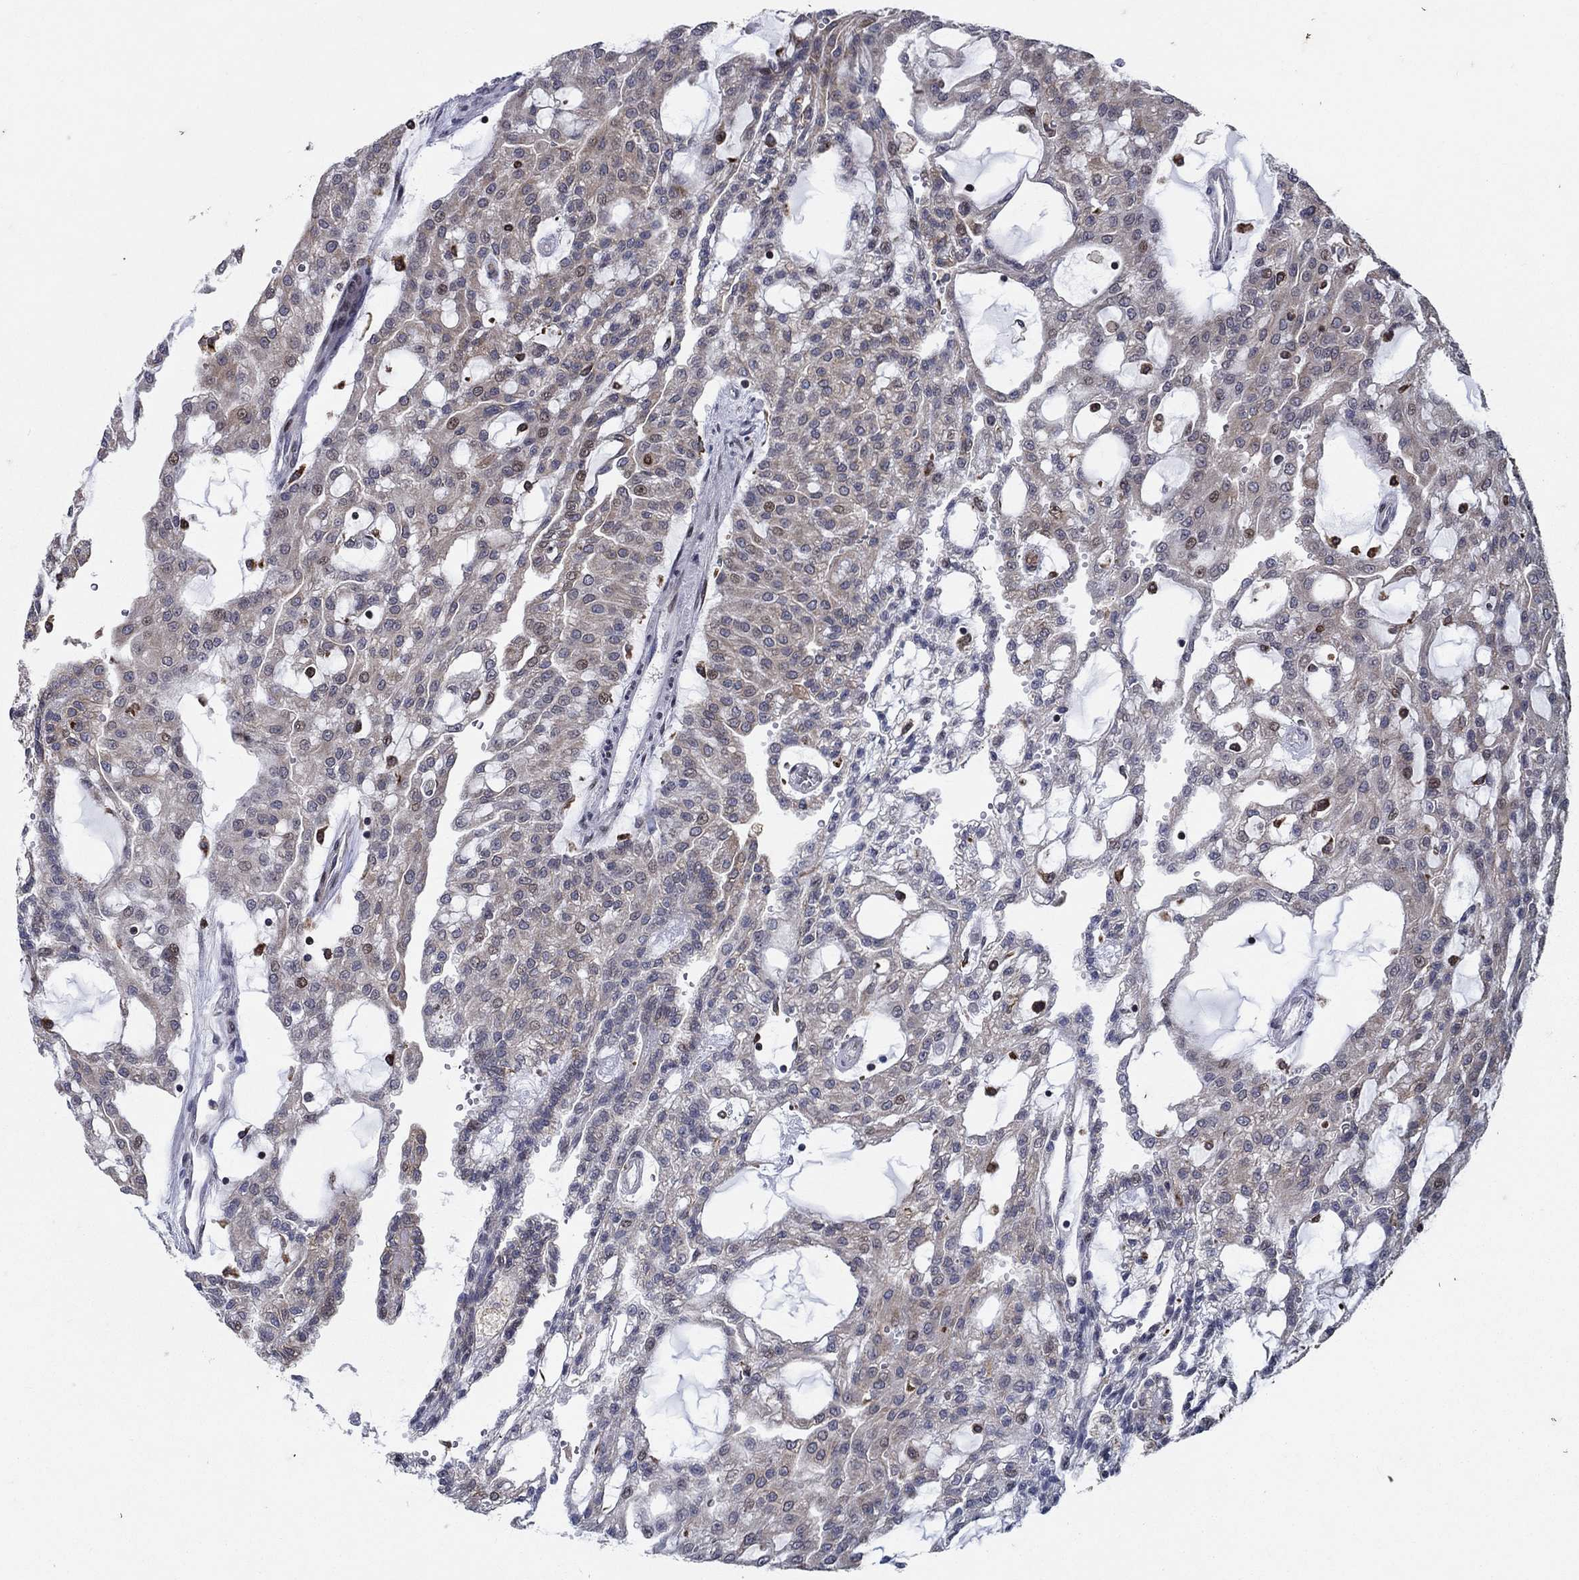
{"staining": {"intensity": "weak", "quantity": "<25%", "location": "cytoplasmic/membranous,nuclear"}, "tissue": "renal cancer", "cell_type": "Tumor cells", "image_type": "cancer", "snomed": [{"axis": "morphology", "description": "Adenocarcinoma, NOS"}, {"axis": "topography", "description": "Kidney"}], "caption": "High magnification brightfield microscopy of adenocarcinoma (renal) stained with DAB (brown) and counterstained with hematoxylin (blue): tumor cells show no significant expression.", "gene": "DHRS7", "patient": {"sex": "male", "age": 63}}